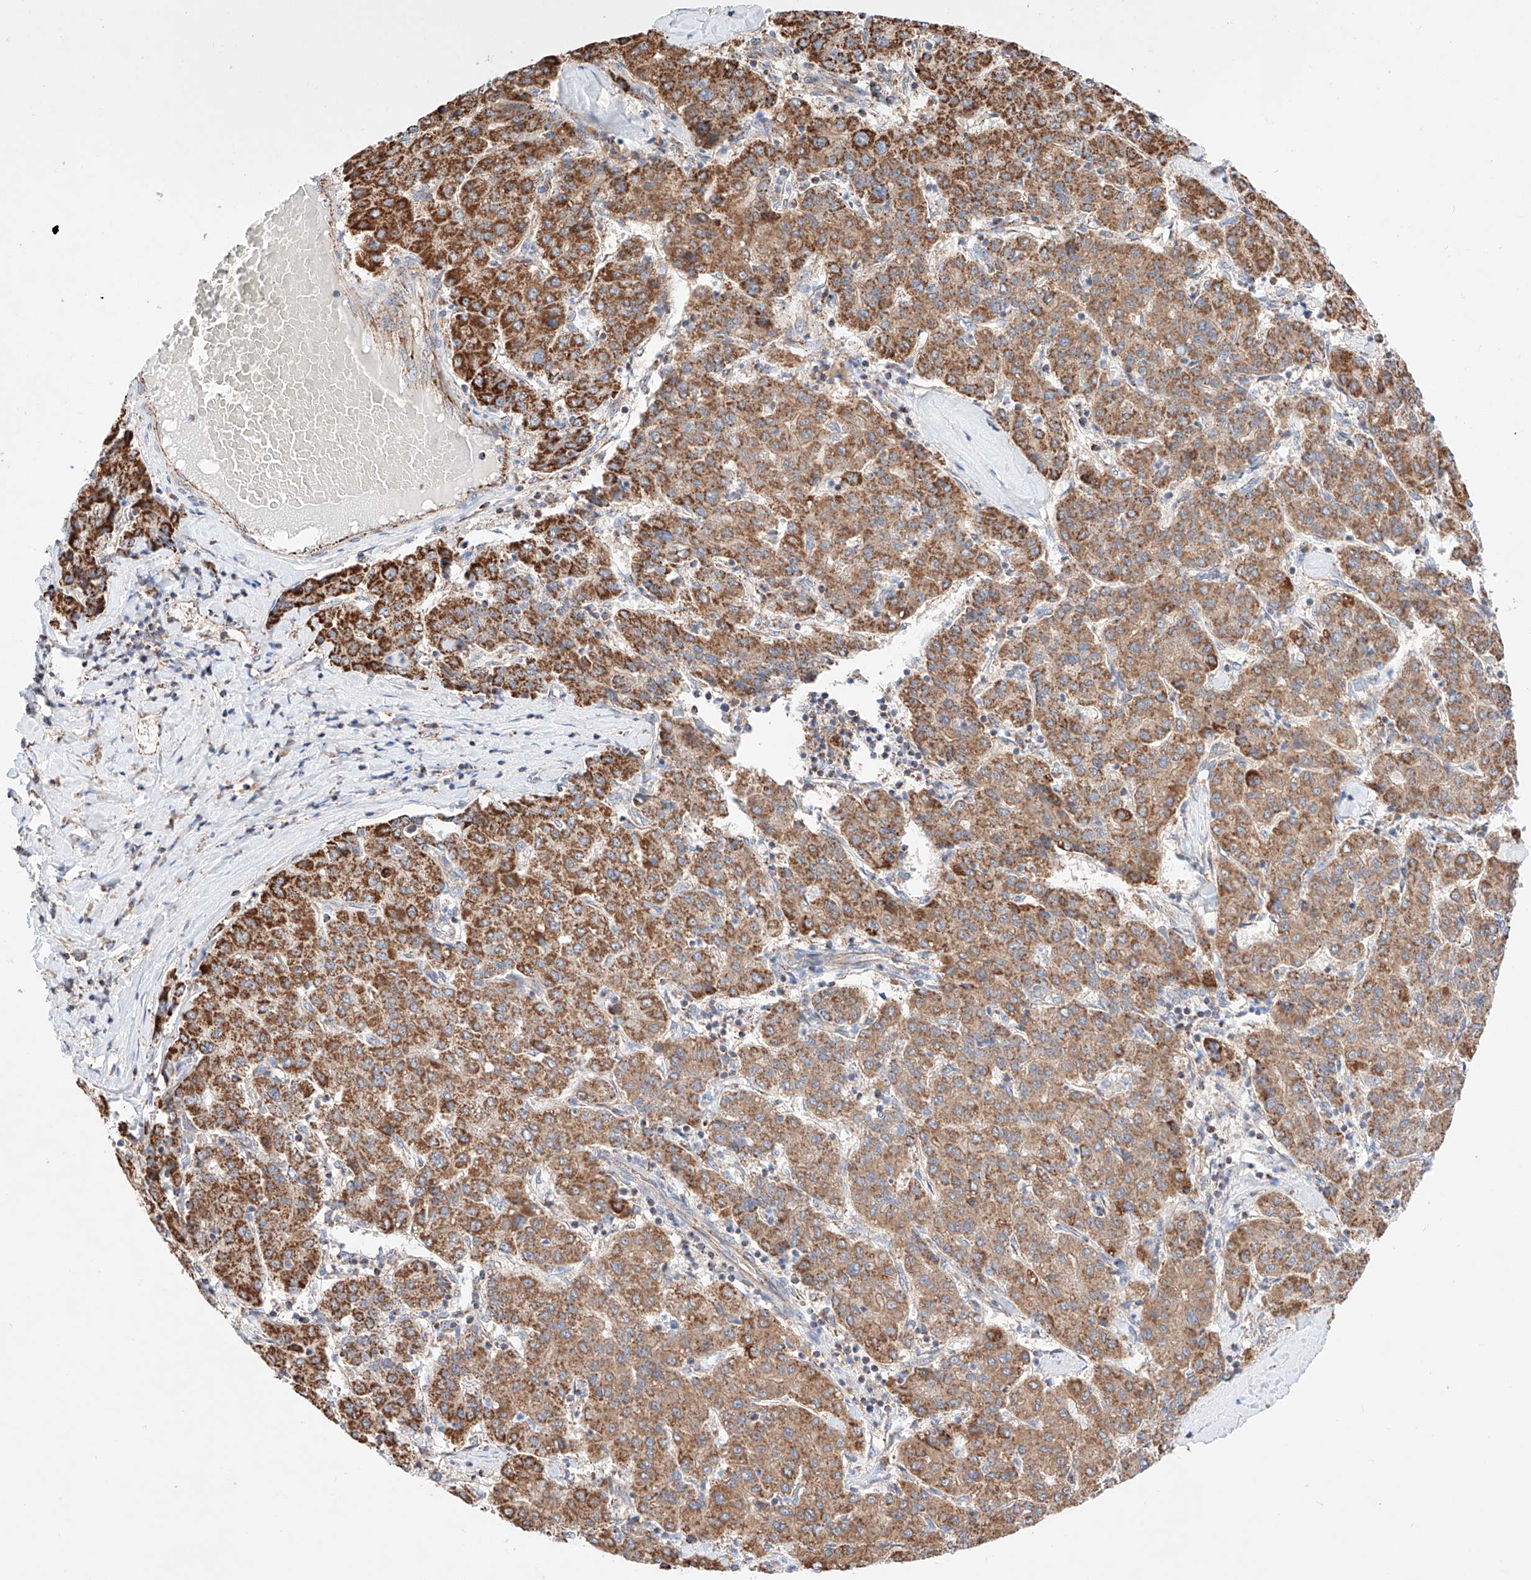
{"staining": {"intensity": "strong", "quantity": ">75%", "location": "cytoplasmic/membranous"}, "tissue": "liver cancer", "cell_type": "Tumor cells", "image_type": "cancer", "snomed": [{"axis": "morphology", "description": "Carcinoma, Hepatocellular, NOS"}, {"axis": "topography", "description": "Liver"}], "caption": "This histopathology image displays immunohistochemistry staining of human hepatocellular carcinoma (liver), with high strong cytoplasmic/membranous expression in about >75% of tumor cells.", "gene": "KTI12", "patient": {"sex": "male", "age": 65}}